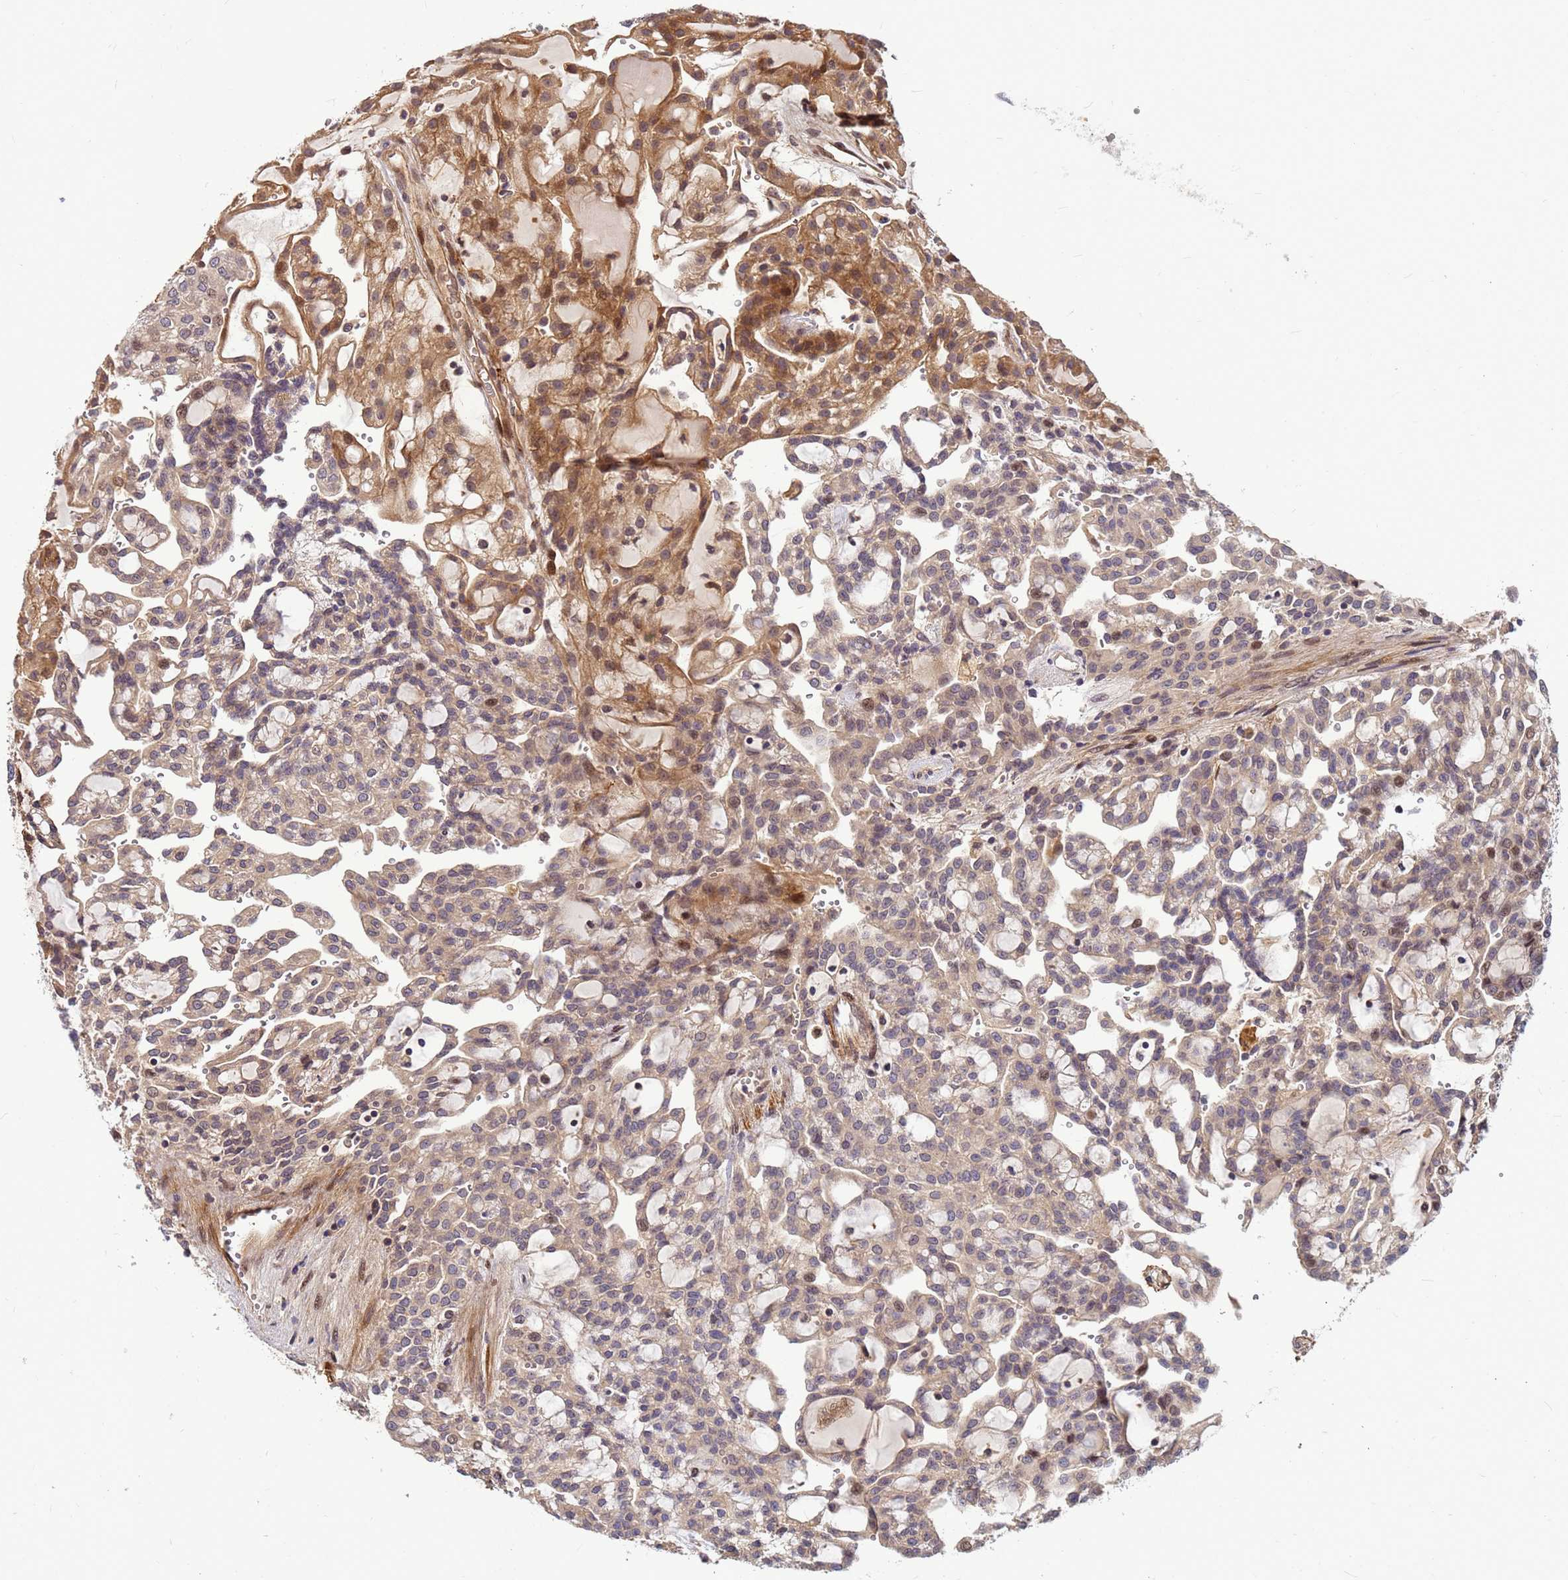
{"staining": {"intensity": "moderate", "quantity": "25%-75%", "location": "cytoplasmic/membranous"}, "tissue": "renal cancer", "cell_type": "Tumor cells", "image_type": "cancer", "snomed": [{"axis": "morphology", "description": "Adenocarcinoma, NOS"}, {"axis": "topography", "description": "Kidney"}], "caption": "Renal adenocarcinoma stained for a protein exhibits moderate cytoplasmic/membranous positivity in tumor cells. The staining was performed using DAB (3,3'-diaminobenzidine), with brown indicating positive protein expression. Nuclei are stained blue with hematoxylin.", "gene": "DUS4L", "patient": {"sex": "male", "age": 63}}